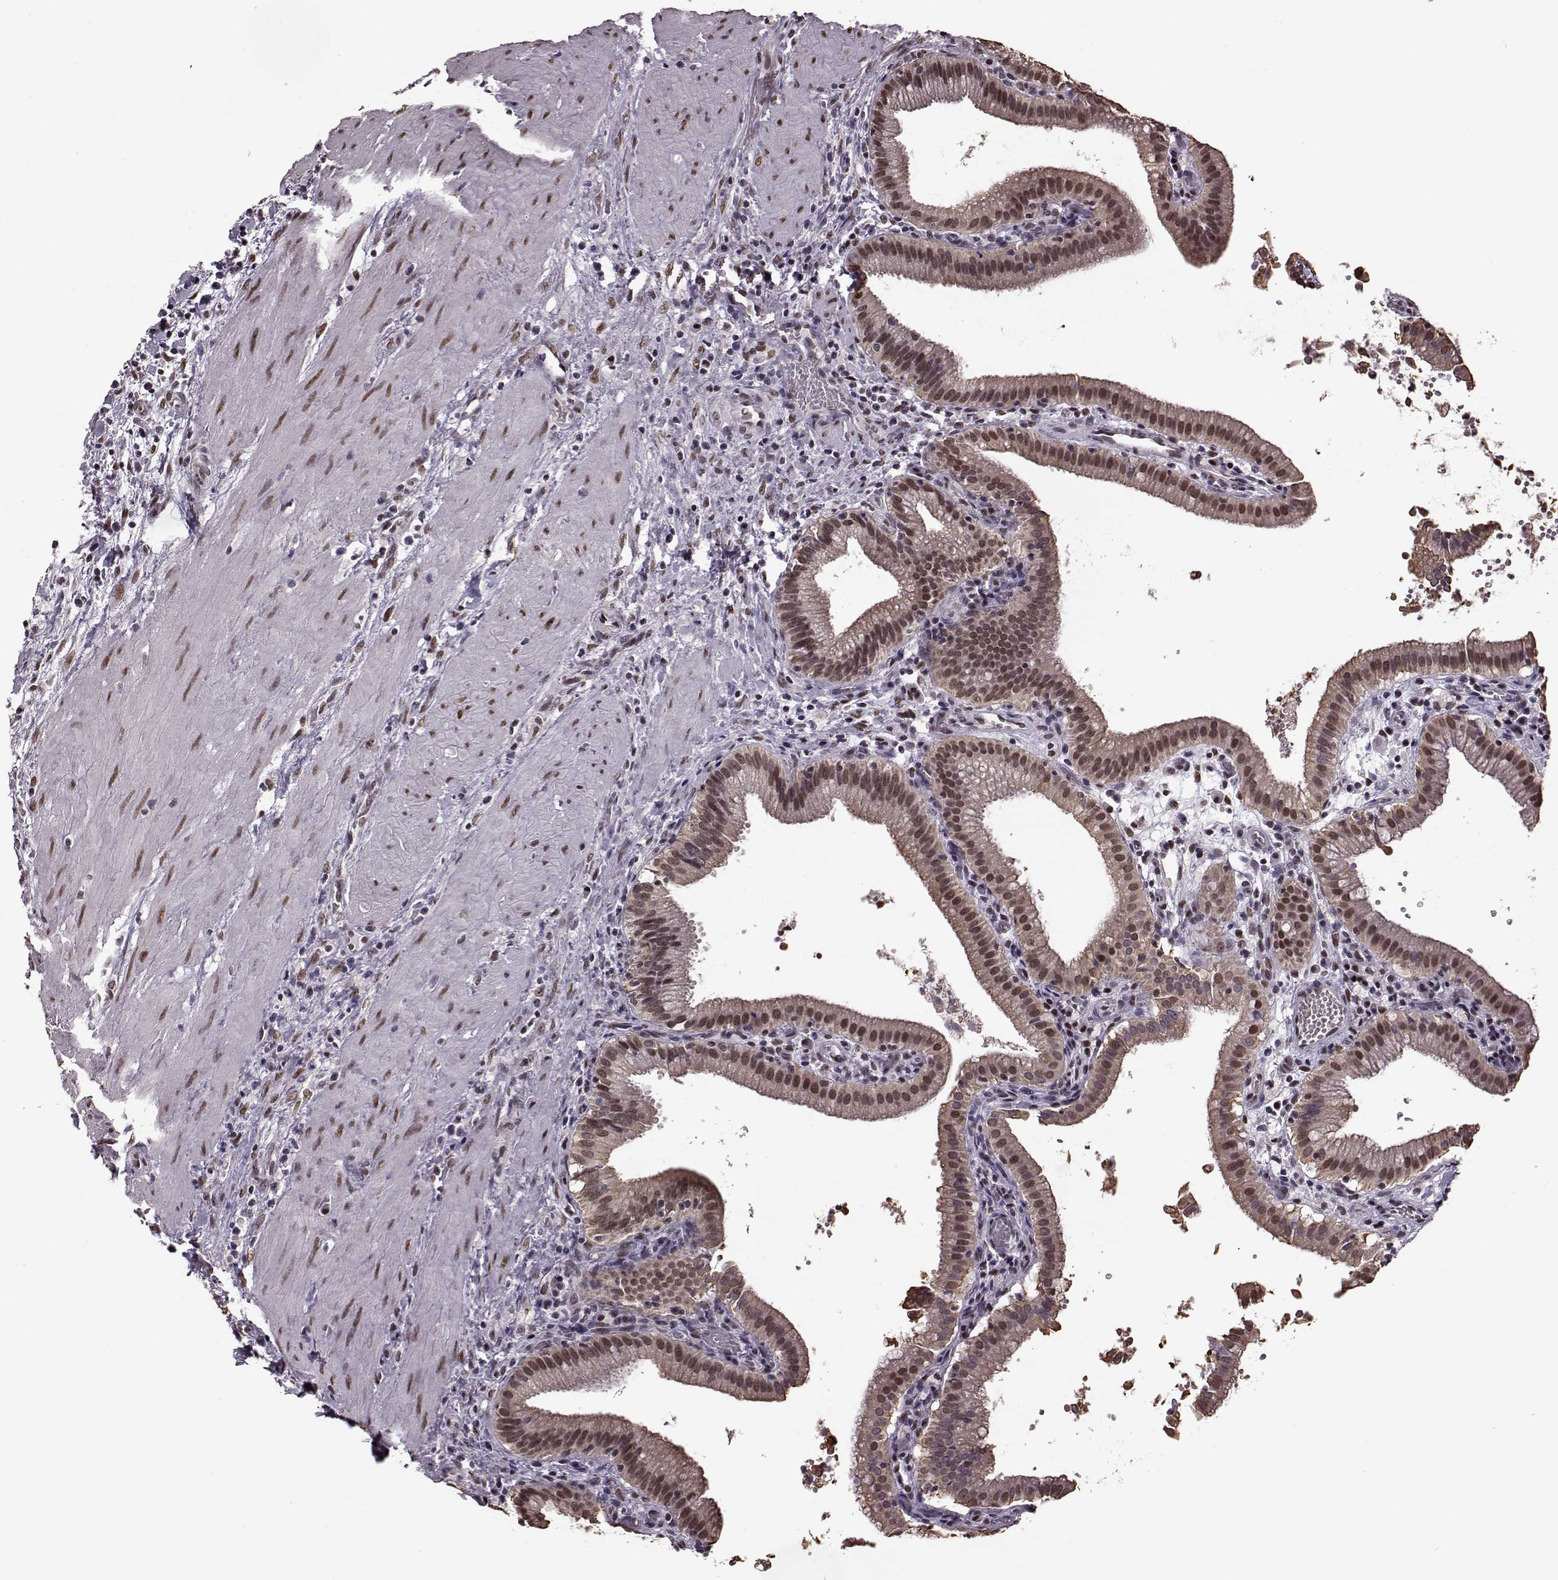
{"staining": {"intensity": "moderate", "quantity": "25%-75%", "location": "nuclear"}, "tissue": "gallbladder", "cell_type": "Glandular cells", "image_type": "normal", "snomed": [{"axis": "morphology", "description": "Normal tissue, NOS"}, {"axis": "topography", "description": "Gallbladder"}], "caption": "Unremarkable gallbladder reveals moderate nuclear positivity in about 25%-75% of glandular cells Immunohistochemistry (ihc) stains the protein in brown and the nuclei are stained blue..", "gene": "FTO", "patient": {"sex": "male", "age": 42}}